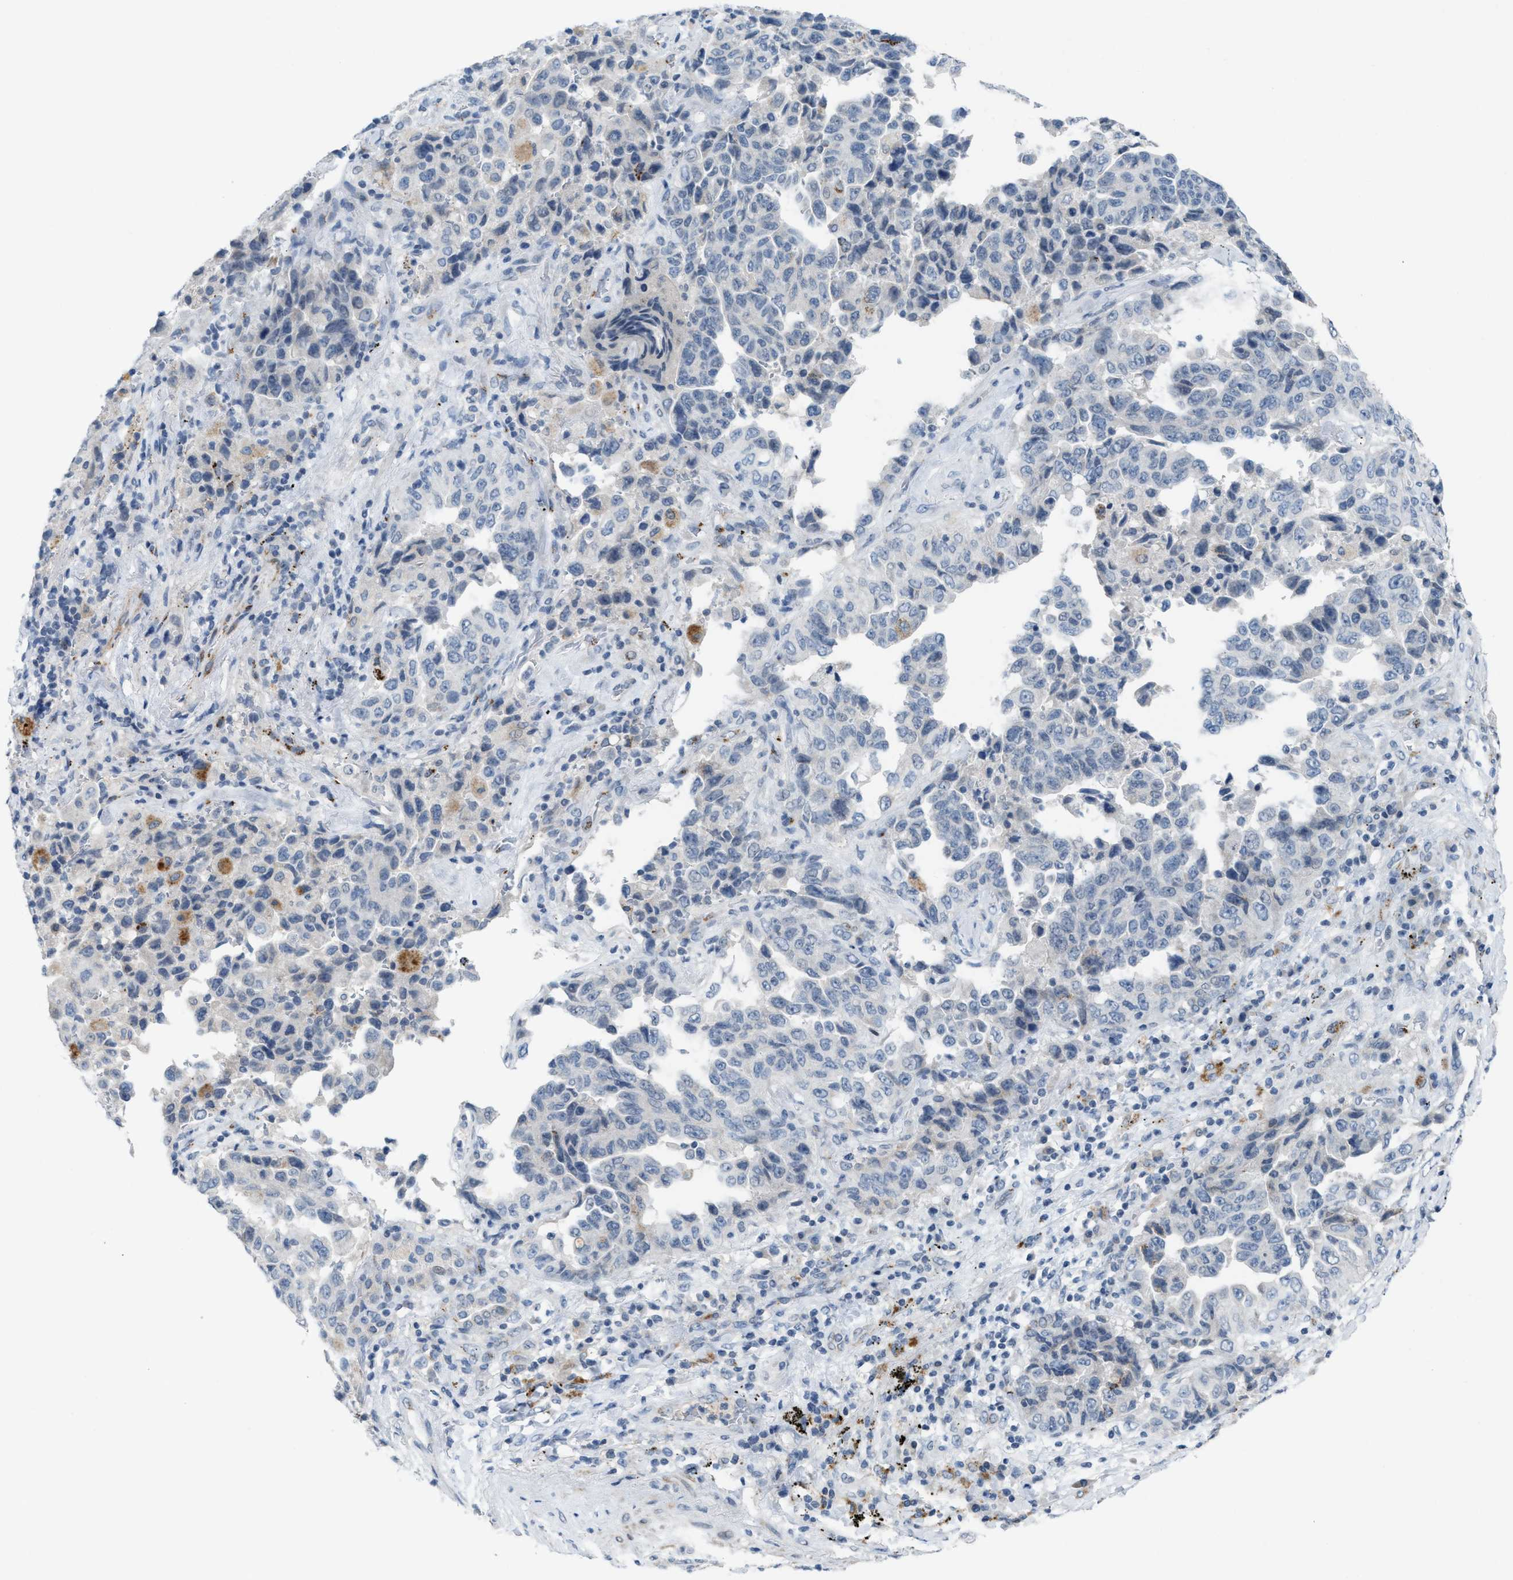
{"staining": {"intensity": "negative", "quantity": "none", "location": "none"}, "tissue": "lung cancer", "cell_type": "Tumor cells", "image_type": "cancer", "snomed": [{"axis": "morphology", "description": "Adenocarcinoma, NOS"}, {"axis": "topography", "description": "Lung"}], "caption": "Immunohistochemistry photomicrograph of neoplastic tissue: lung cancer stained with DAB displays no significant protein staining in tumor cells.", "gene": "SLC5A5", "patient": {"sex": "female", "age": 51}}